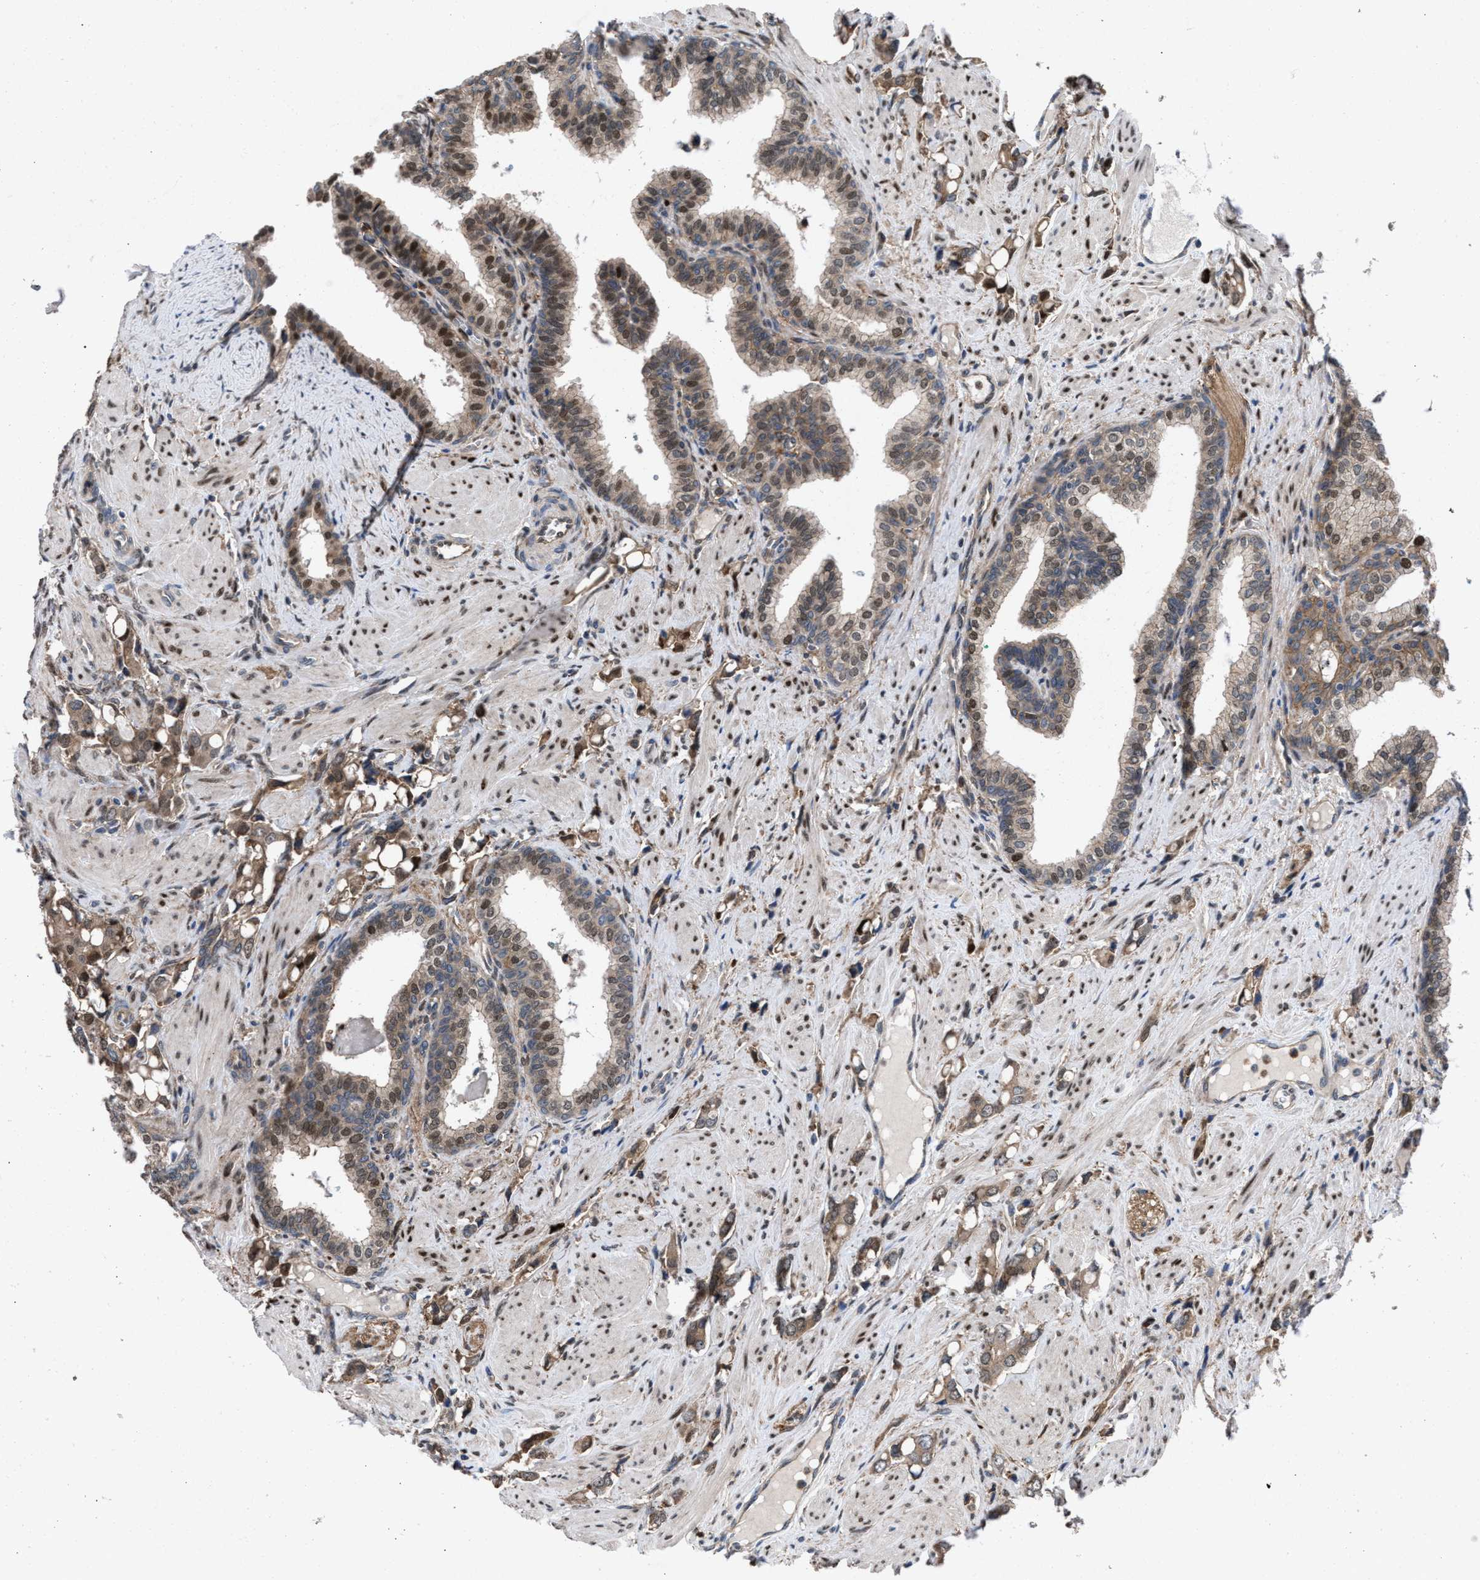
{"staining": {"intensity": "weak", "quantity": ">75%", "location": "cytoplasmic/membranous,nuclear"}, "tissue": "prostate cancer", "cell_type": "Tumor cells", "image_type": "cancer", "snomed": [{"axis": "morphology", "description": "Adenocarcinoma, High grade"}, {"axis": "topography", "description": "Prostate"}], "caption": "A low amount of weak cytoplasmic/membranous and nuclear expression is seen in about >75% of tumor cells in prostate cancer (high-grade adenocarcinoma) tissue.", "gene": "TP53BP2", "patient": {"sex": "male", "age": 52}}